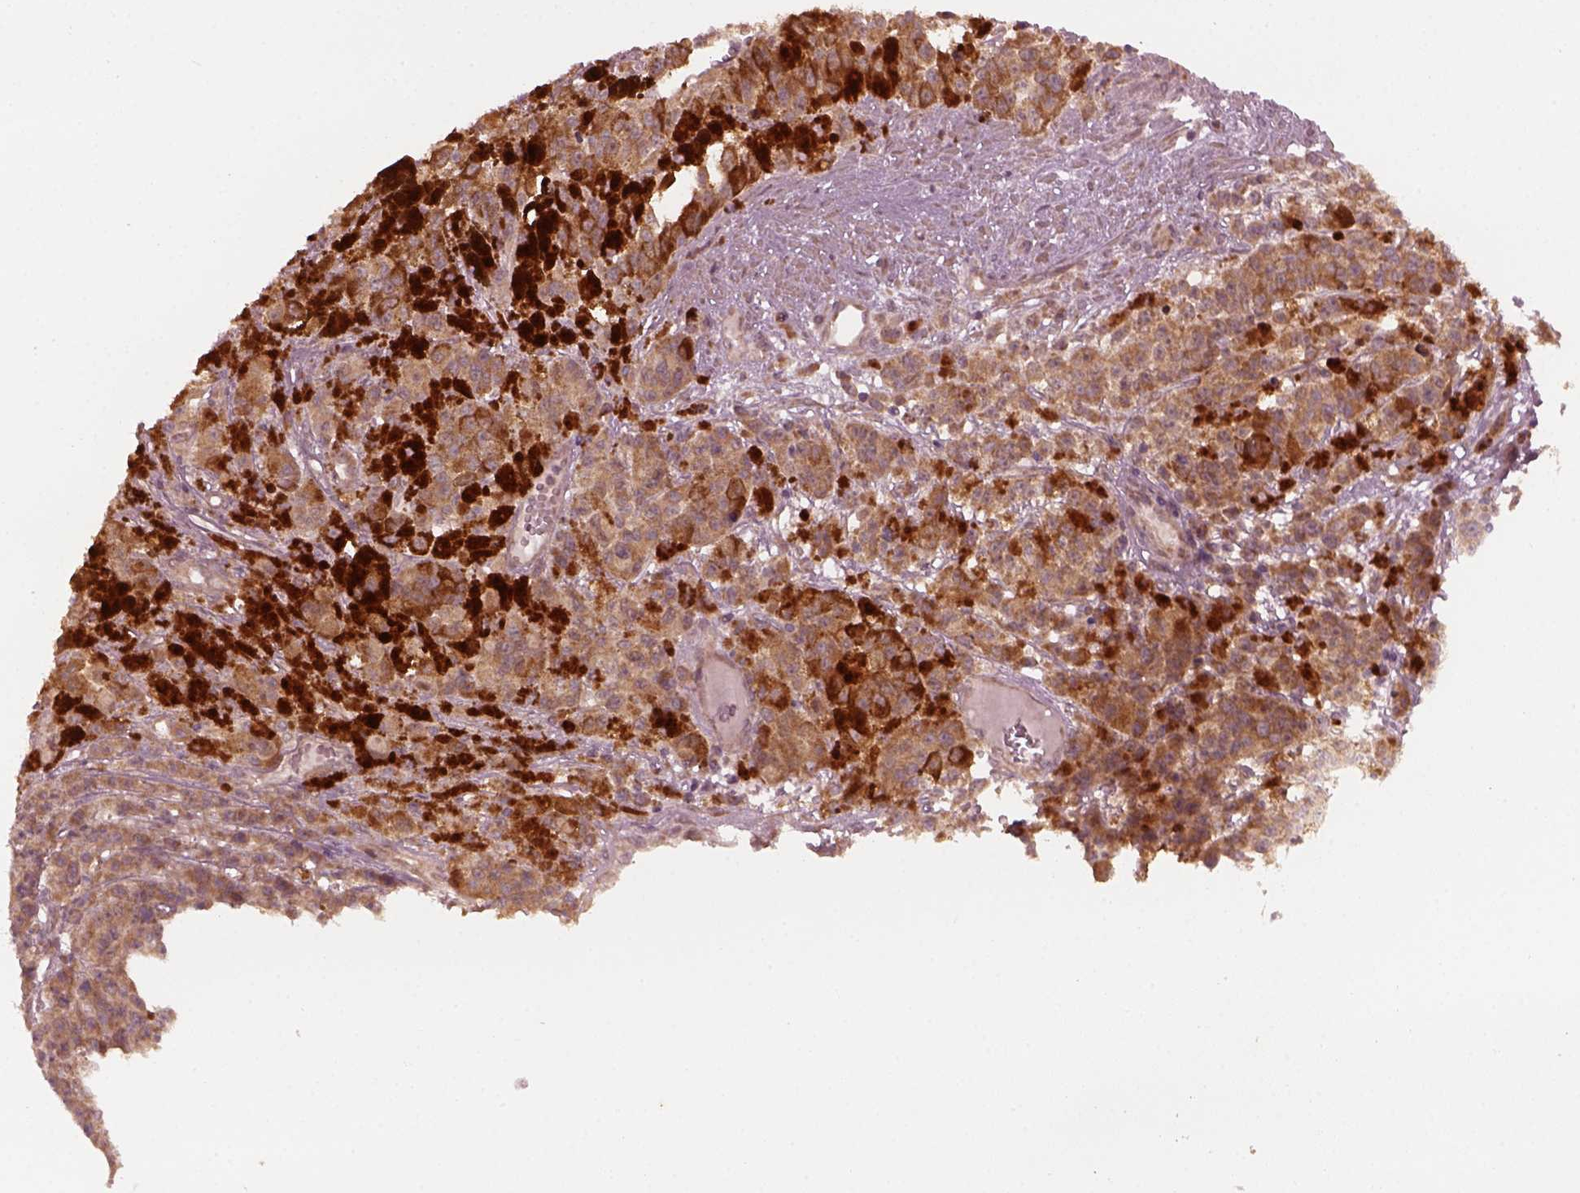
{"staining": {"intensity": "moderate", "quantity": ">75%", "location": "cytoplasmic/membranous"}, "tissue": "melanoma", "cell_type": "Tumor cells", "image_type": "cancer", "snomed": [{"axis": "morphology", "description": "Malignant melanoma, NOS"}, {"axis": "topography", "description": "Skin"}], "caption": "IHC (DAB (3,3'-diaminobenzidine)) staining of melanoma demonstrates moderate cytoplasmic/membranous protein staining in about >75% of tumor cells.", "gene": "FAF2", "patient": {"sex": "female", "age": 58}}